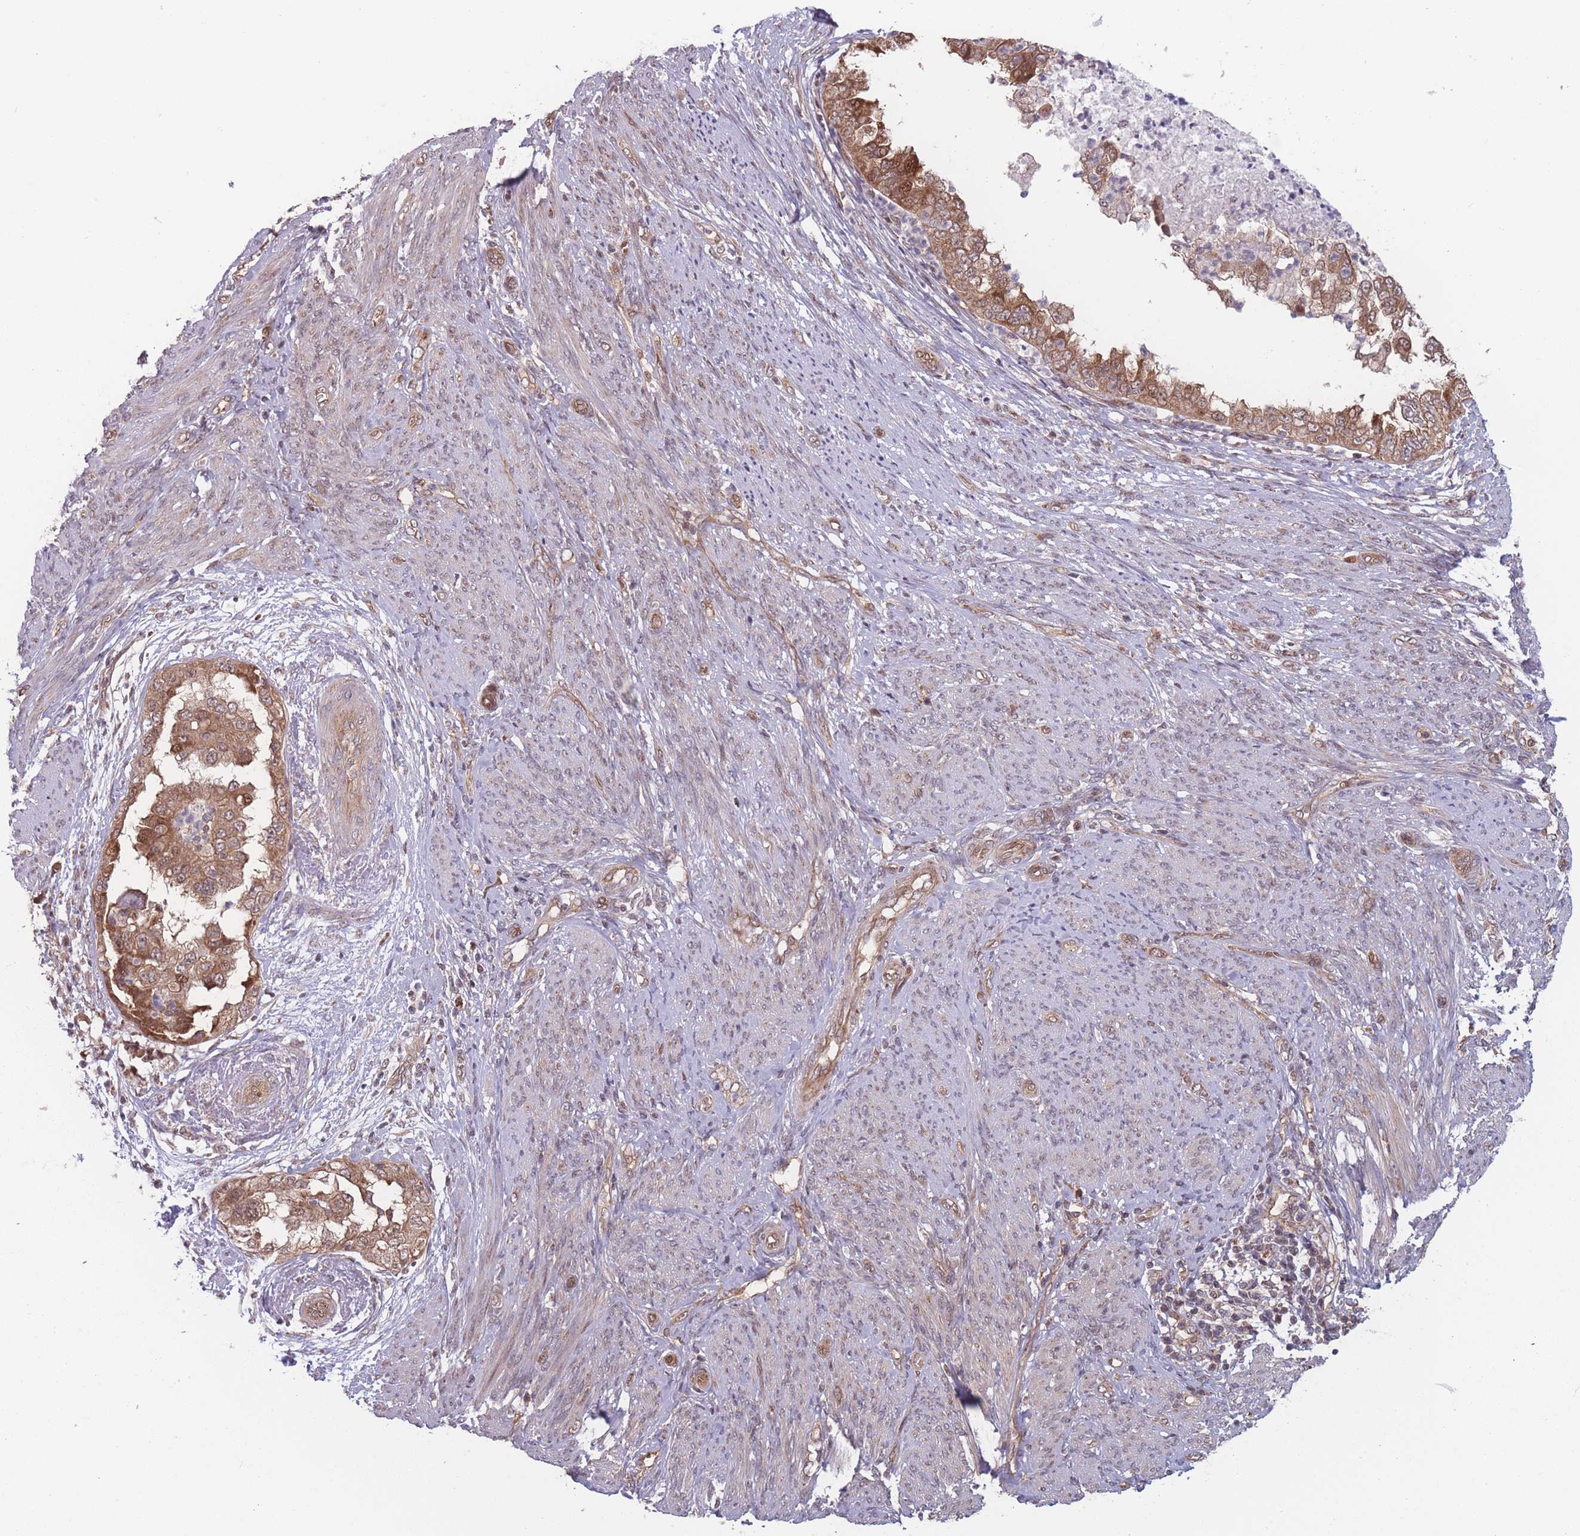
{"staining": {"intensity": "moderate", "quantity": ">75%", "location": "cytoplasmic/membranous"}, "tissue": "endometrial cancer", "cell_type": "Tumor cells", "image_type": "cancer", "snomed": [{"axis": "morphology", "description": "Adenocarcinoma, NOS"}, {"axis": "topography", "description": "Endometrium"}], "caption": "The immunohistochemical stain labels moderate cytoplasmic/membranous expression in tumor cells of adenocarcinoma (endometrial) tissue. The protein is shown in brown color, while the nuclei are stained blue.", "gene": "RPS18", "patient": {"sex": "female", "age": 85}}